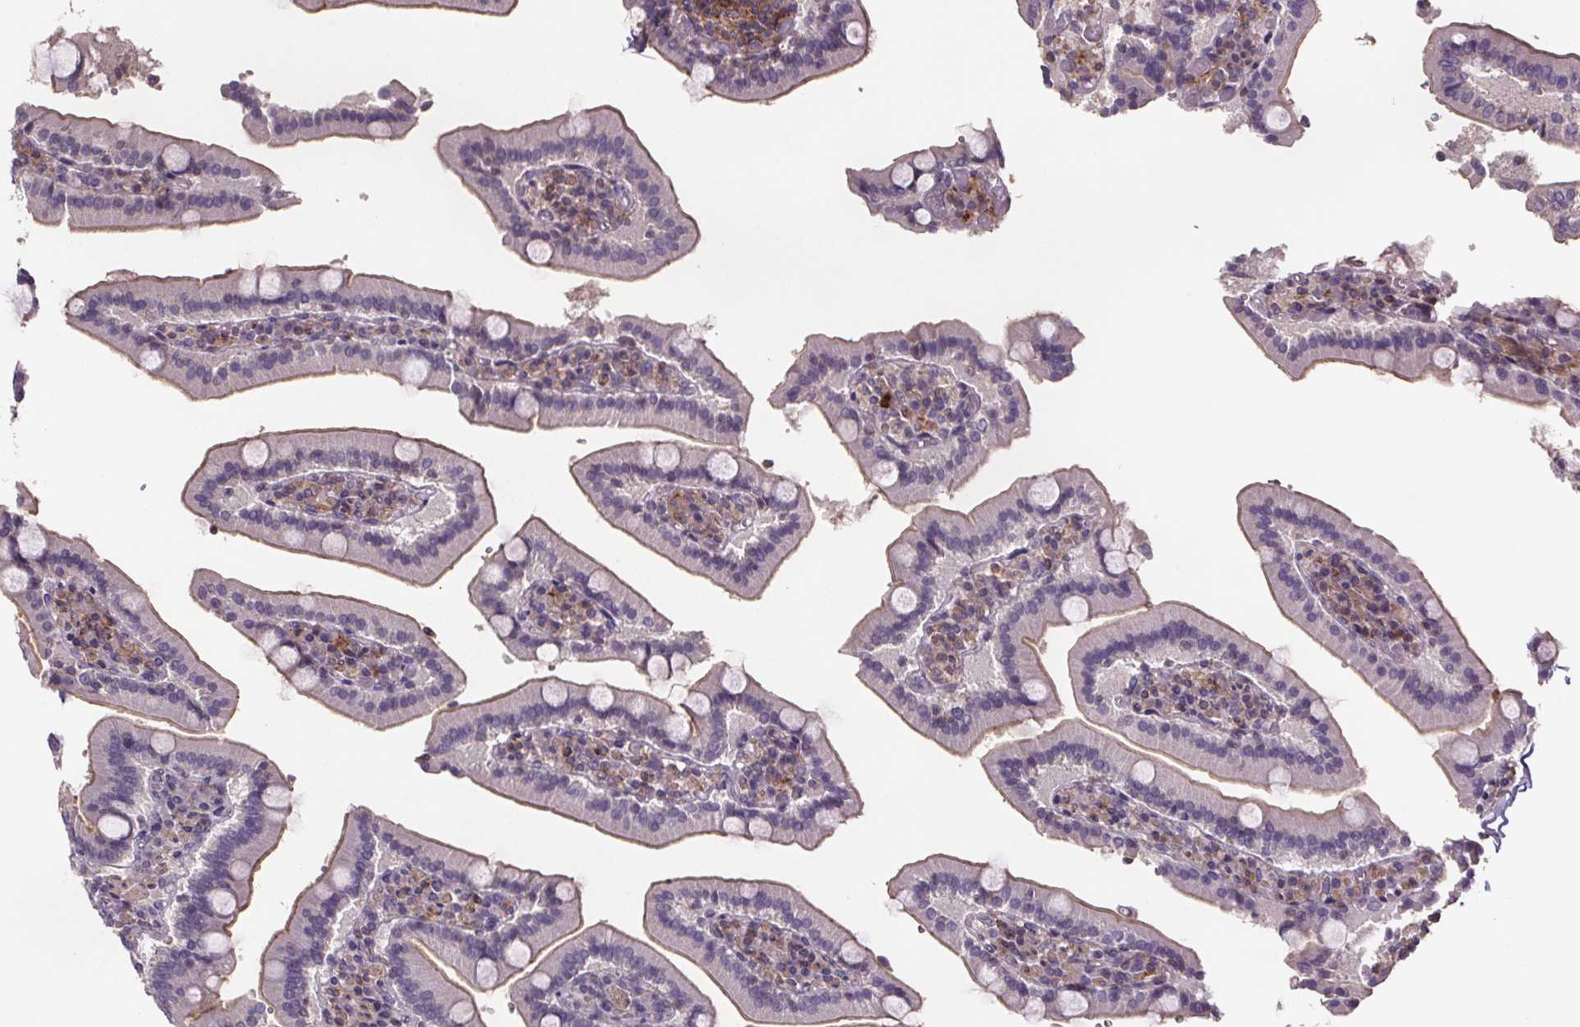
{"staining": {"intensity": "negative", "quantity": "none", "location": "none"}, "tissue": "duodenum", "cell_type": "Glandular cells", "image_type": "normal", "snomed": [{"axis": "morphology", "description": "Normal tissue, NOS"}, {"axis": "topography", "description": "Duodenum"}], "caption": "A high-resolution histopathology image shows IHC staining of unremarkable duodenum, which displays no significant staining in glandular cells.", "gene": "CLN3", "patient": {"sex": "female", "age": 62}}